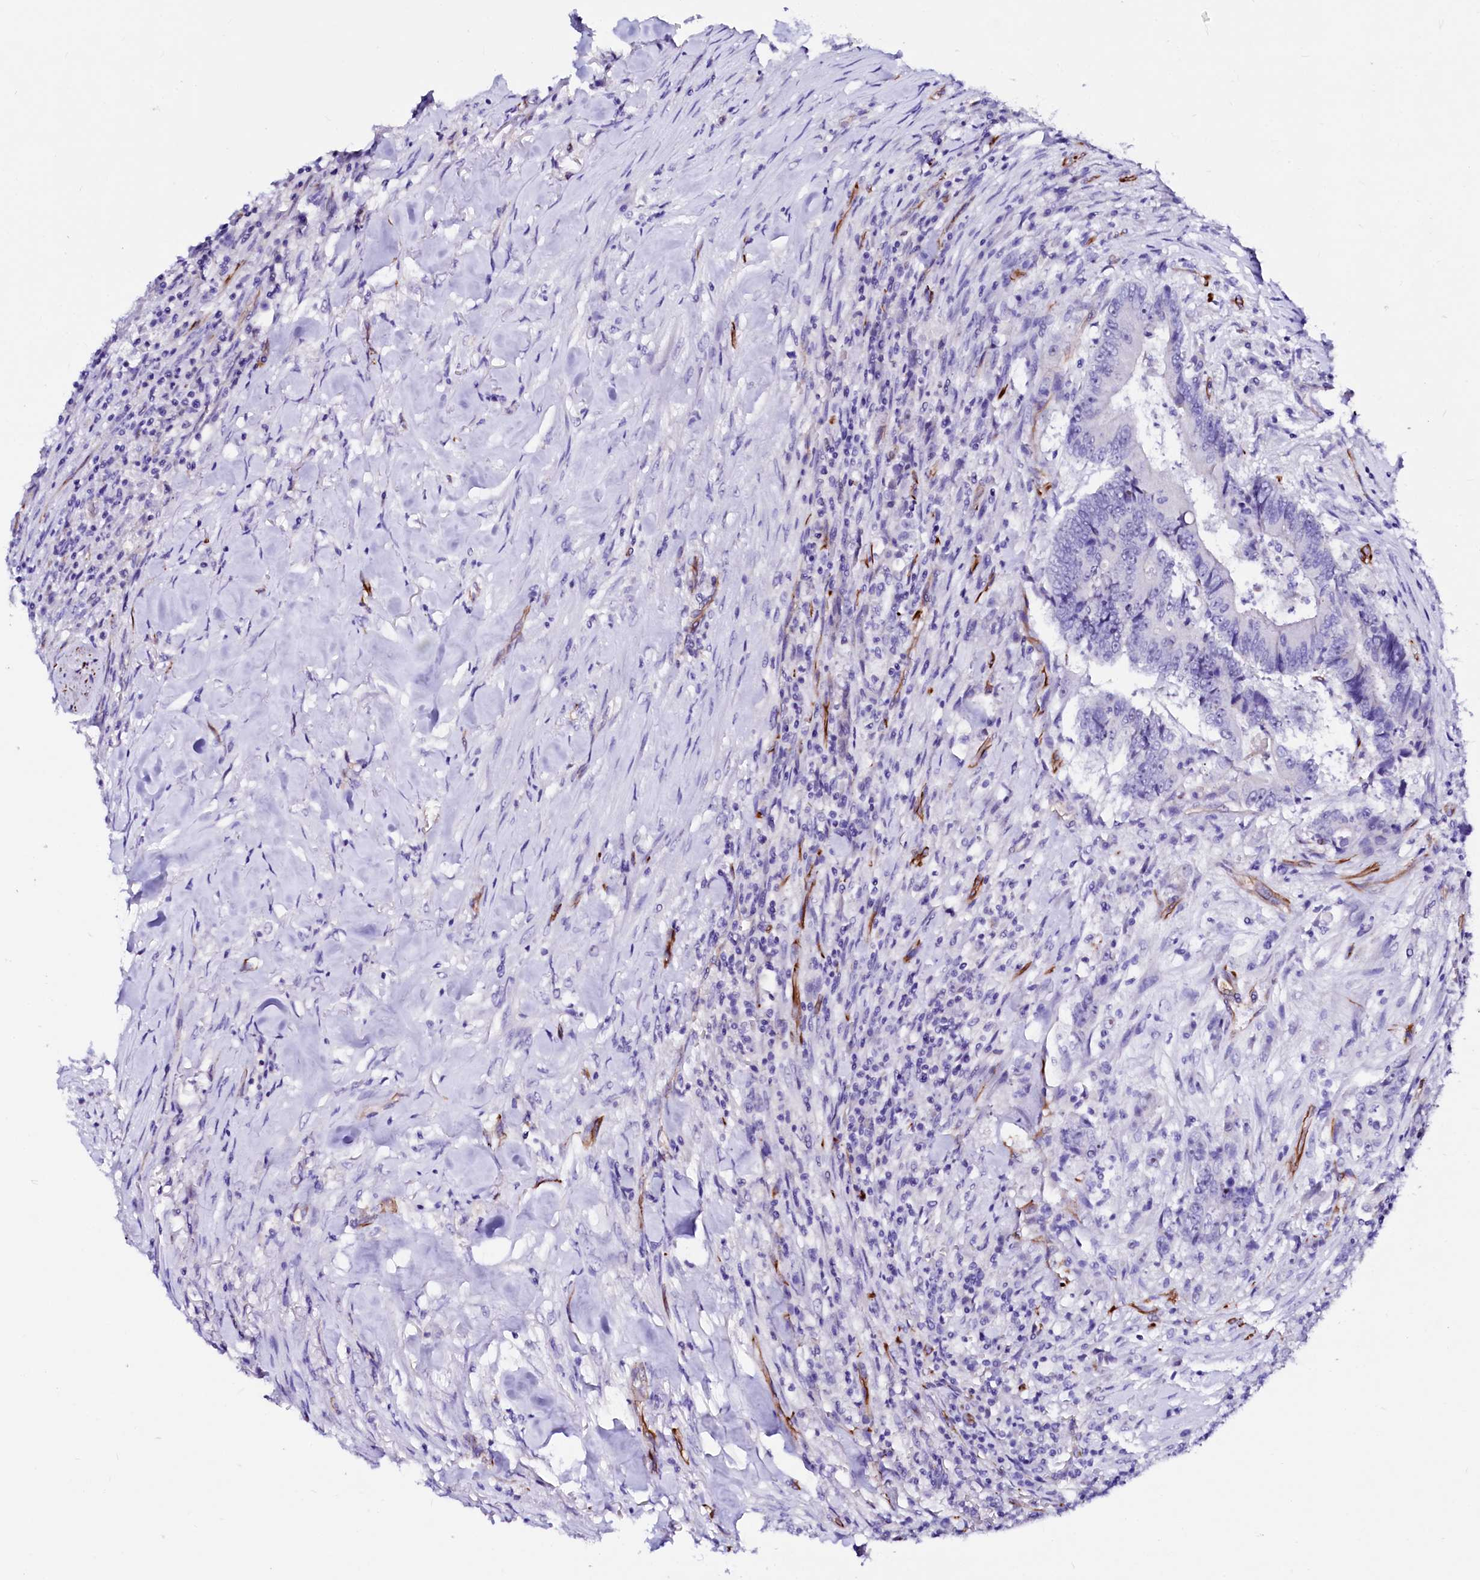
{"staining": {"intensity": "negative", "quantity": "none", "location": "none"}, "tissue": "colorectal cancer", "cell_type": "Tumor cells", "image_type": "cancer", "snomed": [{"axis": "morphology", "description": "Adenocarcinoma, NOS"}, {"axis": "topography", "description": "Colon"}], "caption": "An immunohistochemistry (IHC) histopathology image of colorectal cancer (adenocarcinoma) is shown. There is no staining in tumor cells of colorectal cancer (adenocarcinoma). (Stains: DAB (3,3'-diaminobenzidine) IHC with hematoxylin counter stain, Microscopy: brightfield microscopy at high magnification).", "gene": "SFR1", "patient": {"sex": "male", "age": 83}}